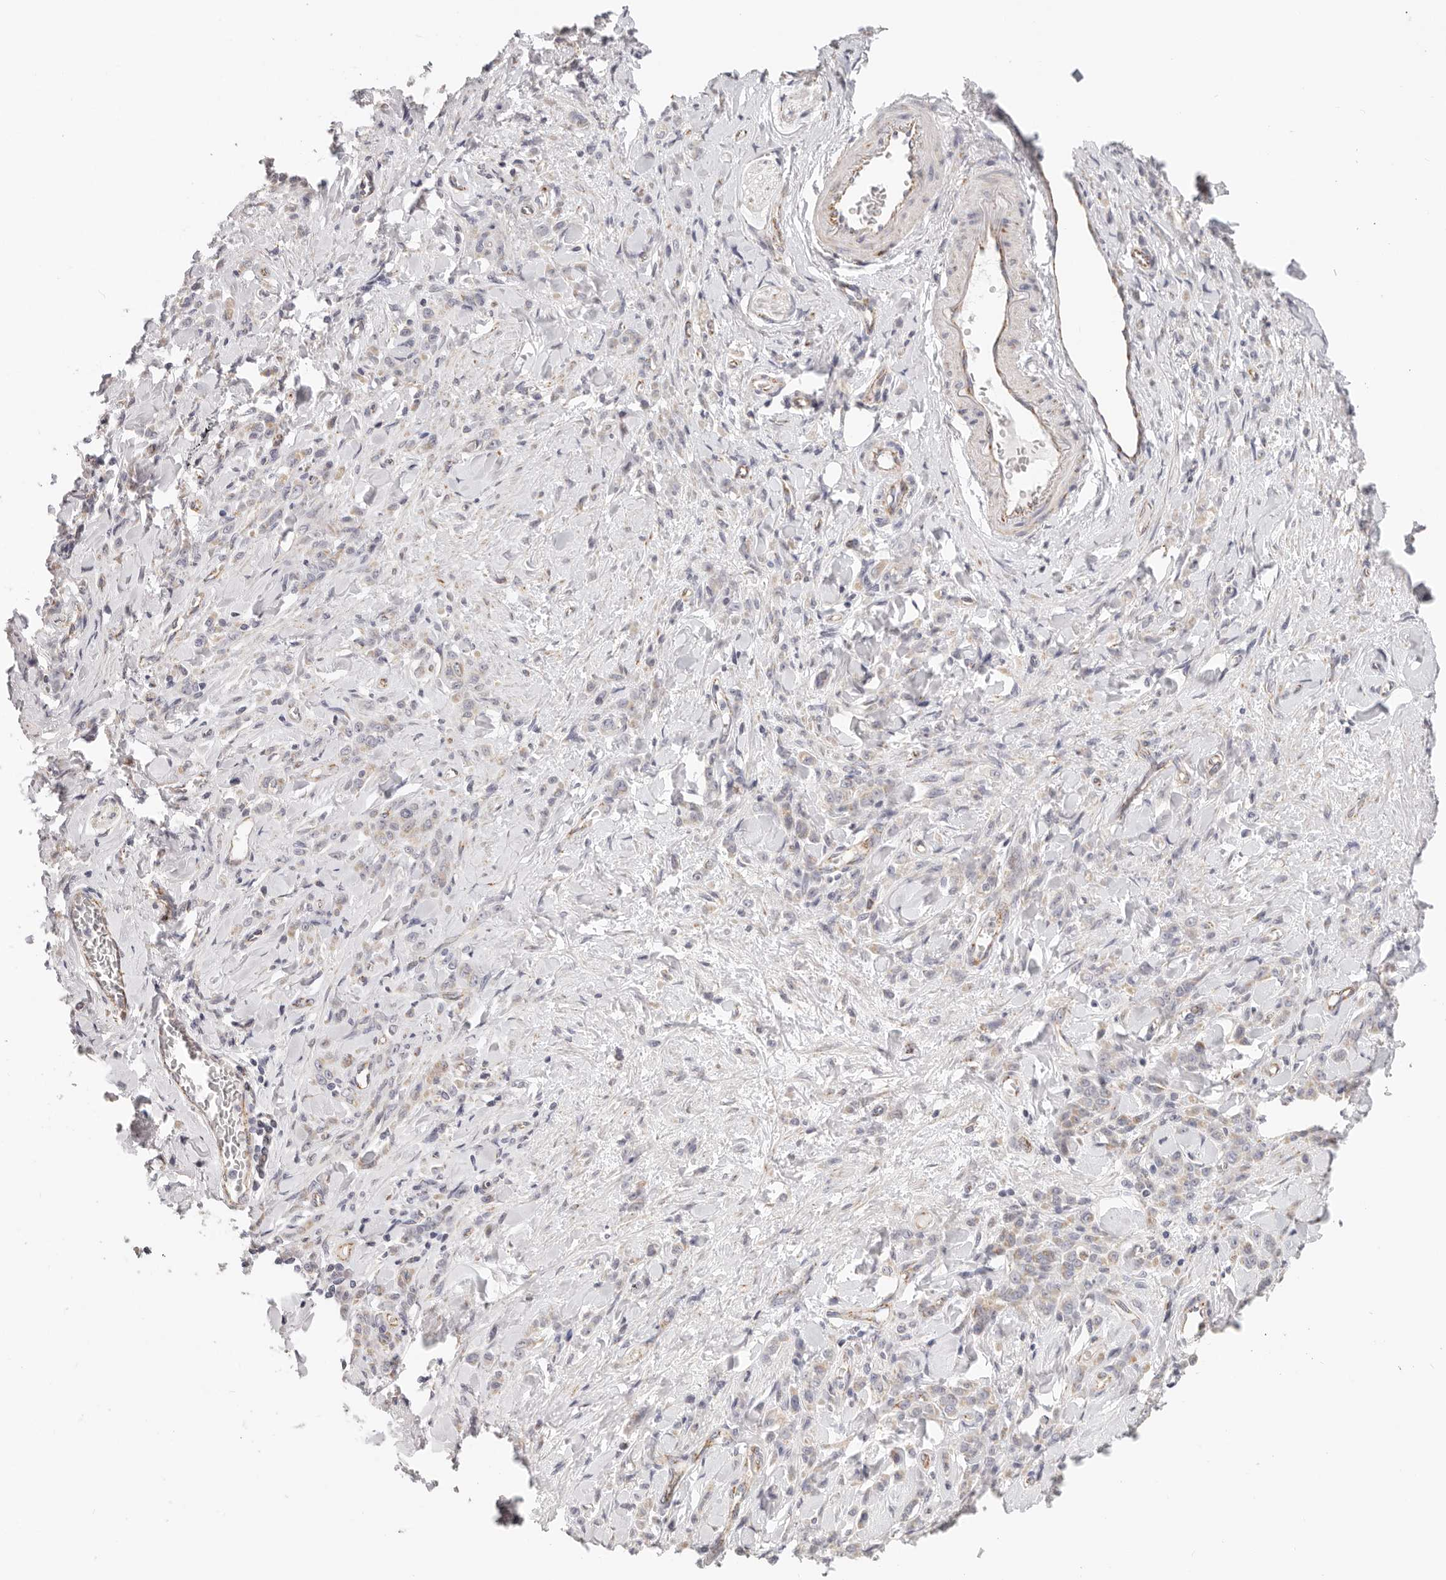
{"staining": {"intensity": "negative", "quantity": "none", "location": "none"}, "tissue": "stomach cancer", "cell_type": "Tumor cells", "image_type": "cancer", "snomed": [{"axis": "morphology", "description": "Normal tissue, NOS"}, {"axis": "morphology", "description": "Adenocarcinoma, NOS"}, {"axis": "topography", "description": "Stomach"}], "caption": "A photomicrograph of adenocarcinoma (stomach) stained for a protein shows no brown staining in tumor cells. The staining is performed using DAB brown chromogen with nuclei counter-stained in using hematoxylin.", "gene": "AFDN", "patient": {"sex": "male", "age": 82}}